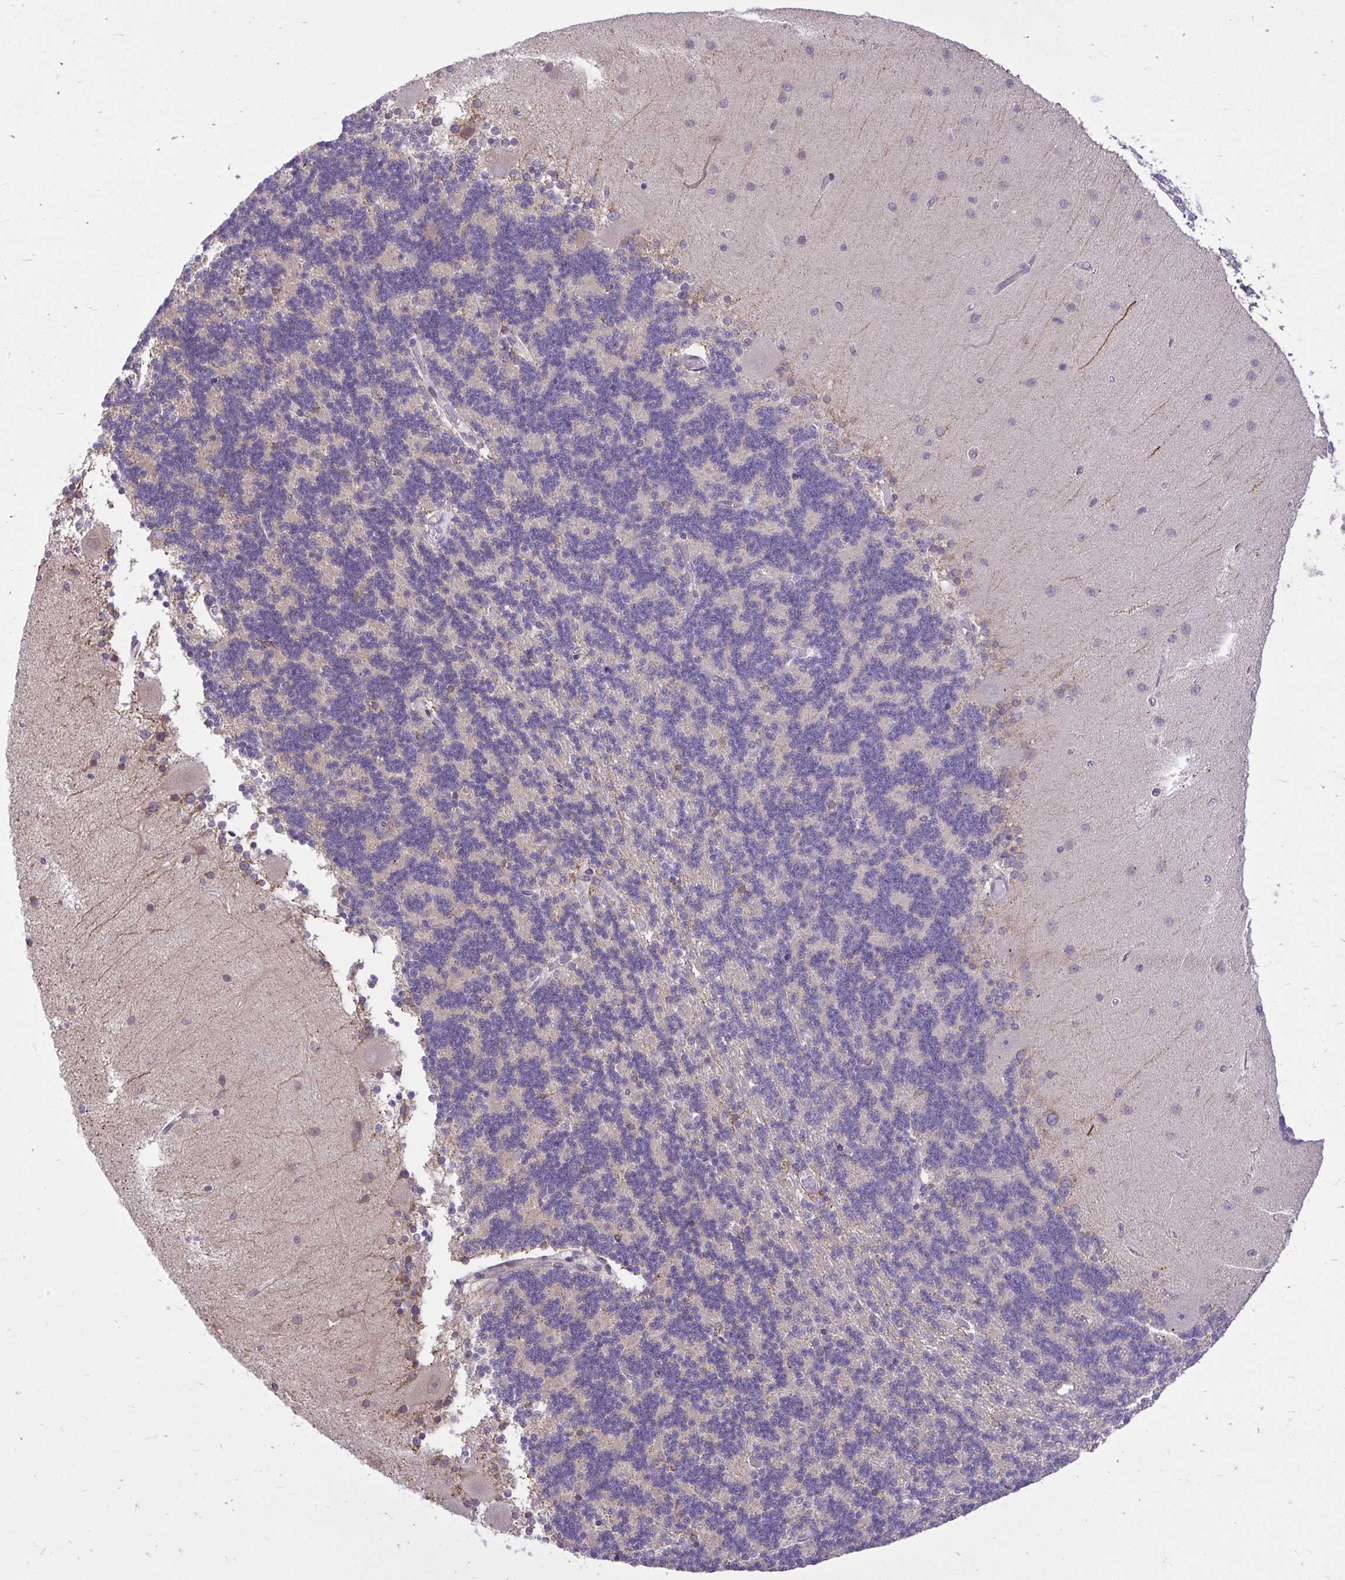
{"staining": {"intensity": "negative", "quantity": "none", "location": "none"}, "tissue": "cerebellum", "cell_type": "Cells in granular layer", "image_type": "normal", "snomed": [{"axis": "morphology", "description": "Normal tissue, NOS"}, {"axis": "topography", "description": "Cerebellum"}], "caption": "High power microscopy micrograph of an IHC histopathology image of unremarkable cerebellum, revealing no significant staining in cells in granular layer.", "gene": "CEACAM18", "patient": {"sex": "female", "age": 54}}